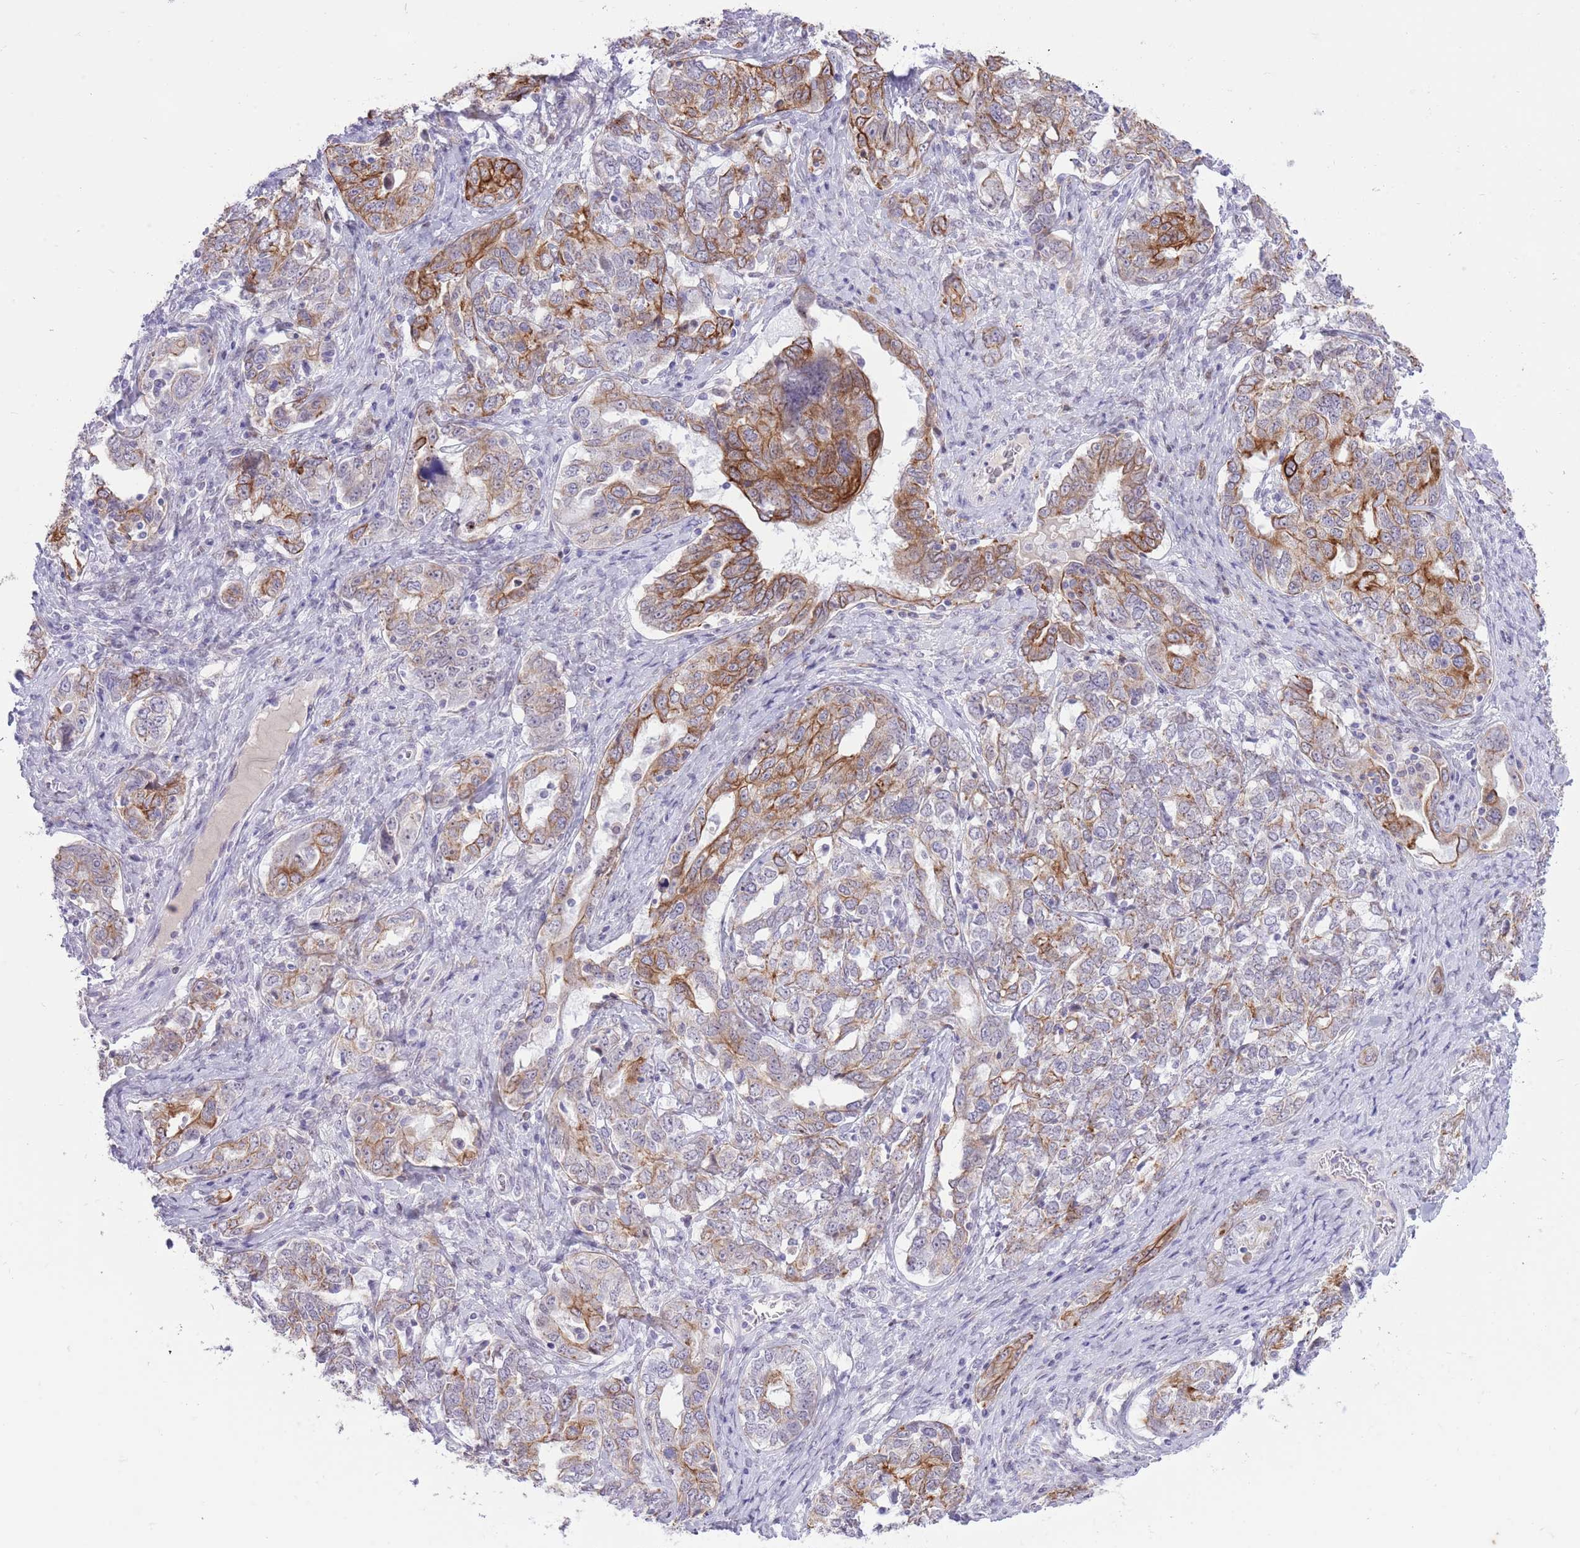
{"staining": {"intensity": "moderate", "quantity": "<25%", "location": "cytoplasmic/membranous"}, "tissue": "ovarian cancer", "cell_type": "Tumor cells", "image_type": "cancer", "snomed": [{"axis": "morphology", "description": "Carcinoma, endometroid"}, {"axis": "topography", "description": "Ovary"}], "caption": "Approximately <25% of tumor cells in ovarian cancer demonstrate moderate cytoplasmic/membranous protein staining as visualized by brown immunohistochemical staining.", "gene": "MEIS3", "patient": {"sex": "female", "age": 62}}